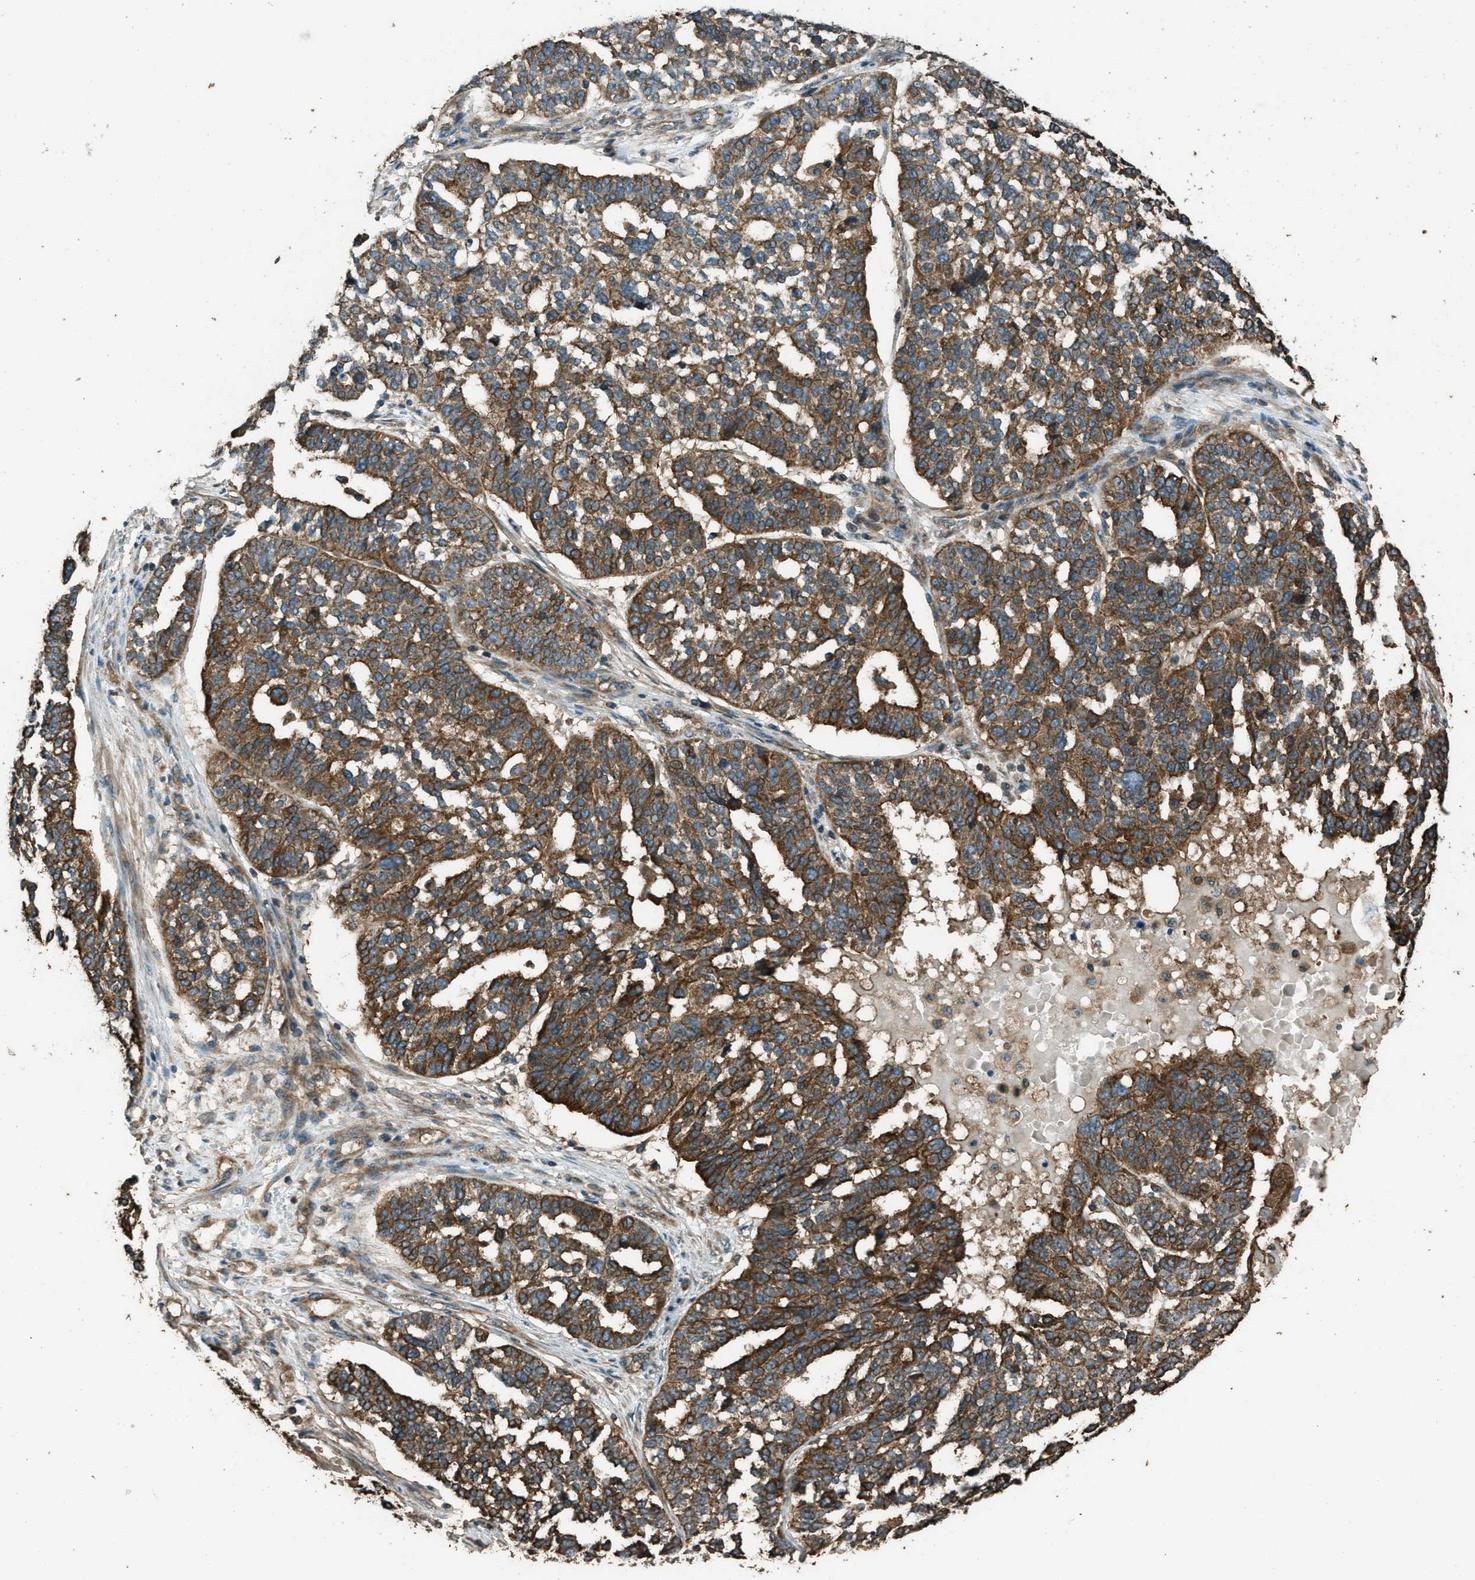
{"staining": {"intensity": "strong", "quantity": ">75%", "location": "cytoplasmic/membranous"}, "tissue": "ovarian cancer", "cell_type": "Tumor cells", "image_type": "cancer", "snomed": [{"axis": "morphology", "description": "Cystadenocarcinoma, serous, NOS"}, {"axis": "topography", "description": "Ovary"}], "caption": "The histopathology image reveals immunohistochemical staining of ovarian cancer (serous cystadenocarcinoma). There is strong cytoplasmic/membranous expression is present in about >75% of tumor cells.", "gene": "MARS1", "patient": {"sex": "female", "age": 59}}